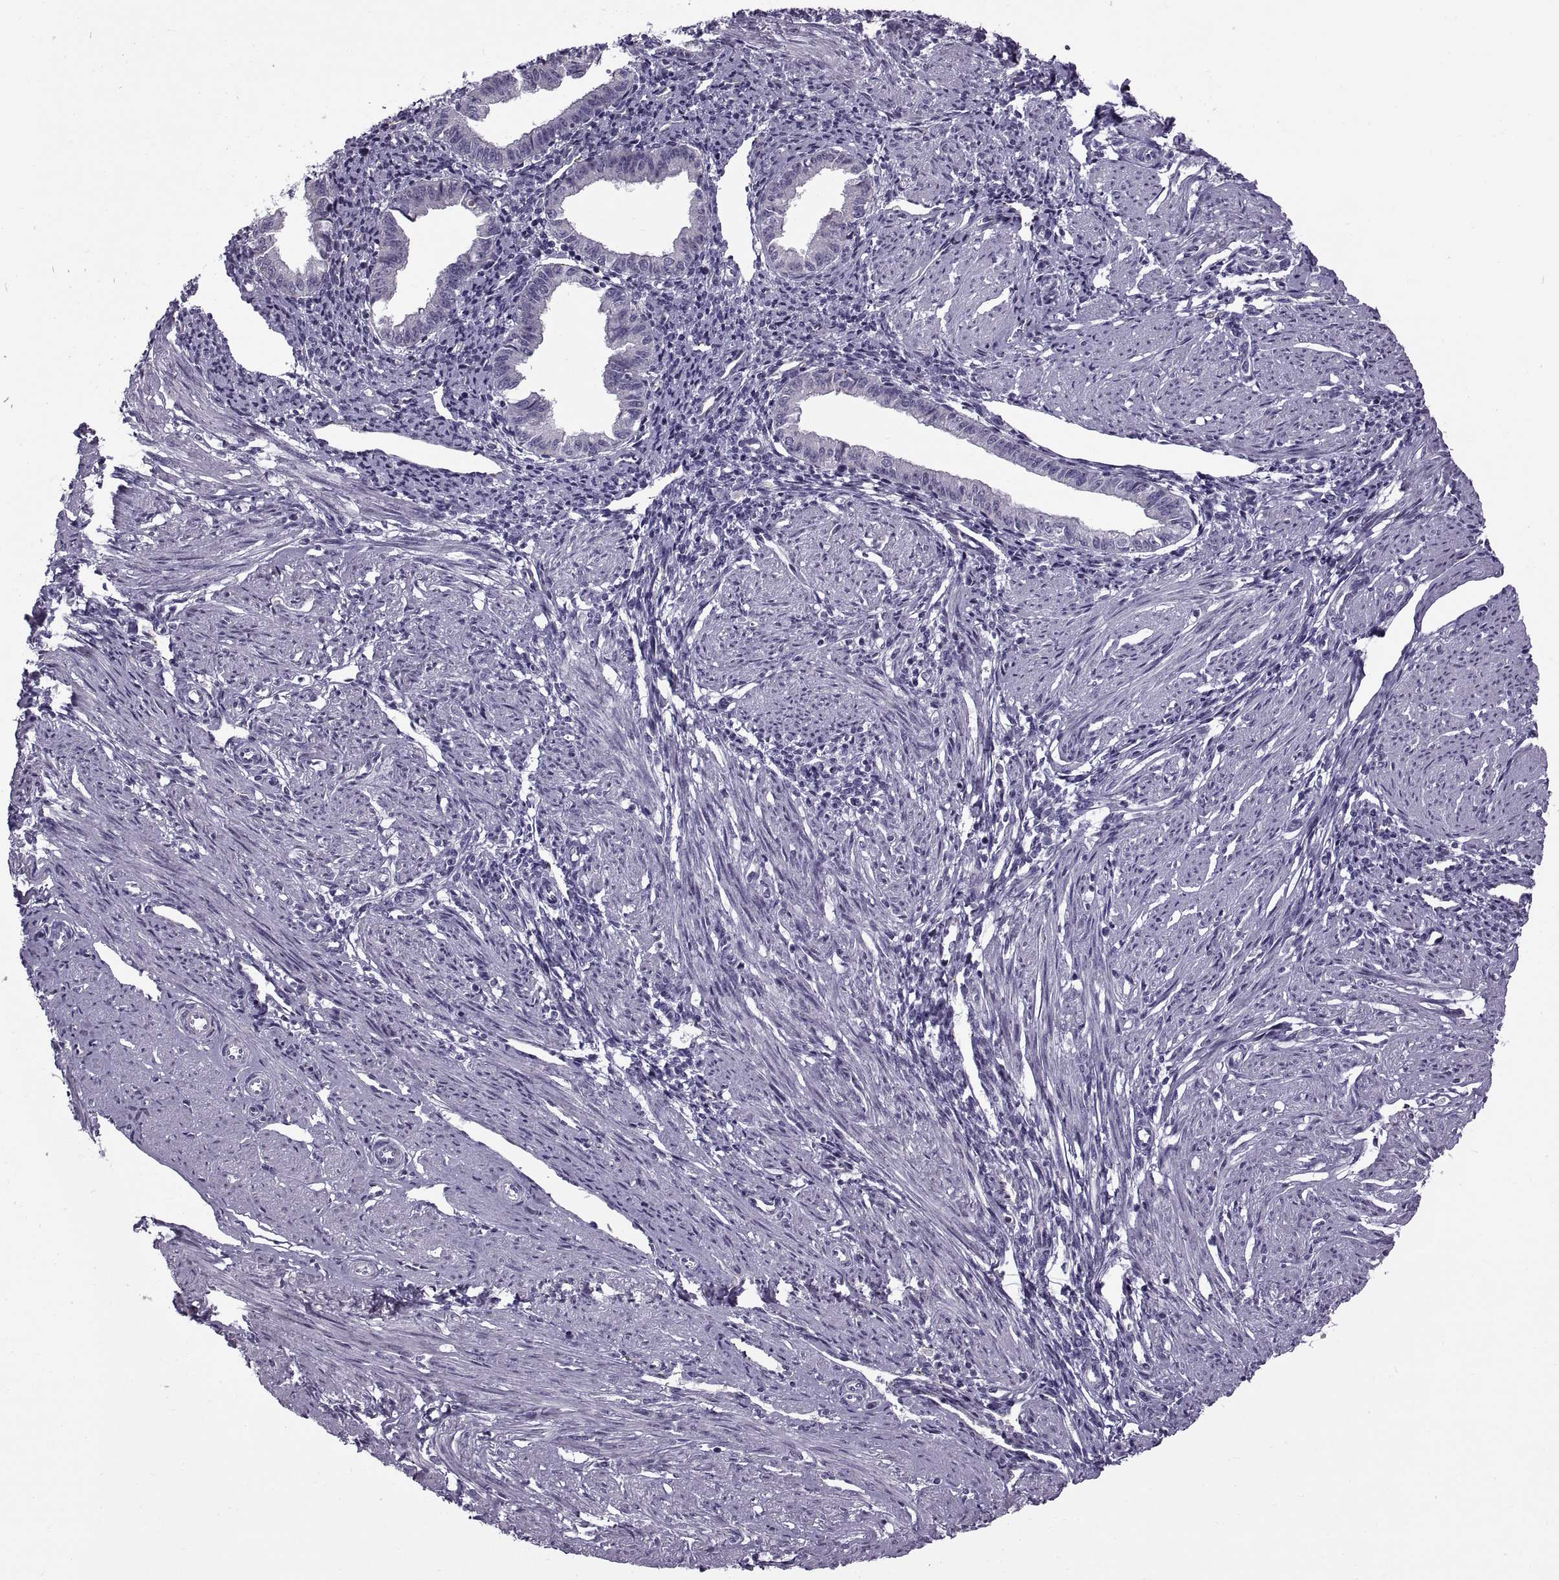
{"staining": {"intensity": "negative", "quantity": "none", "location": "none"}, "tissue": "endometrium", "cell_type": "Cells in endometrial stroma", "image_type": "normal", "snomed": [{"axis": "morphology", "description": "Normal tissue, NOS"}, {"axis": "topography", "description": "Endometrium"}], "caption": "Immunohistochemistry (IHC) photomicrograph of benign endometrium stained for a protein (brown), which exhibits no expression in cells in endometrial stroma. (DAB IHC visualized using brightfield microscopy, high magnification).", "gene": "CALCR", "patient": {"sex": "female", "age": 37}}